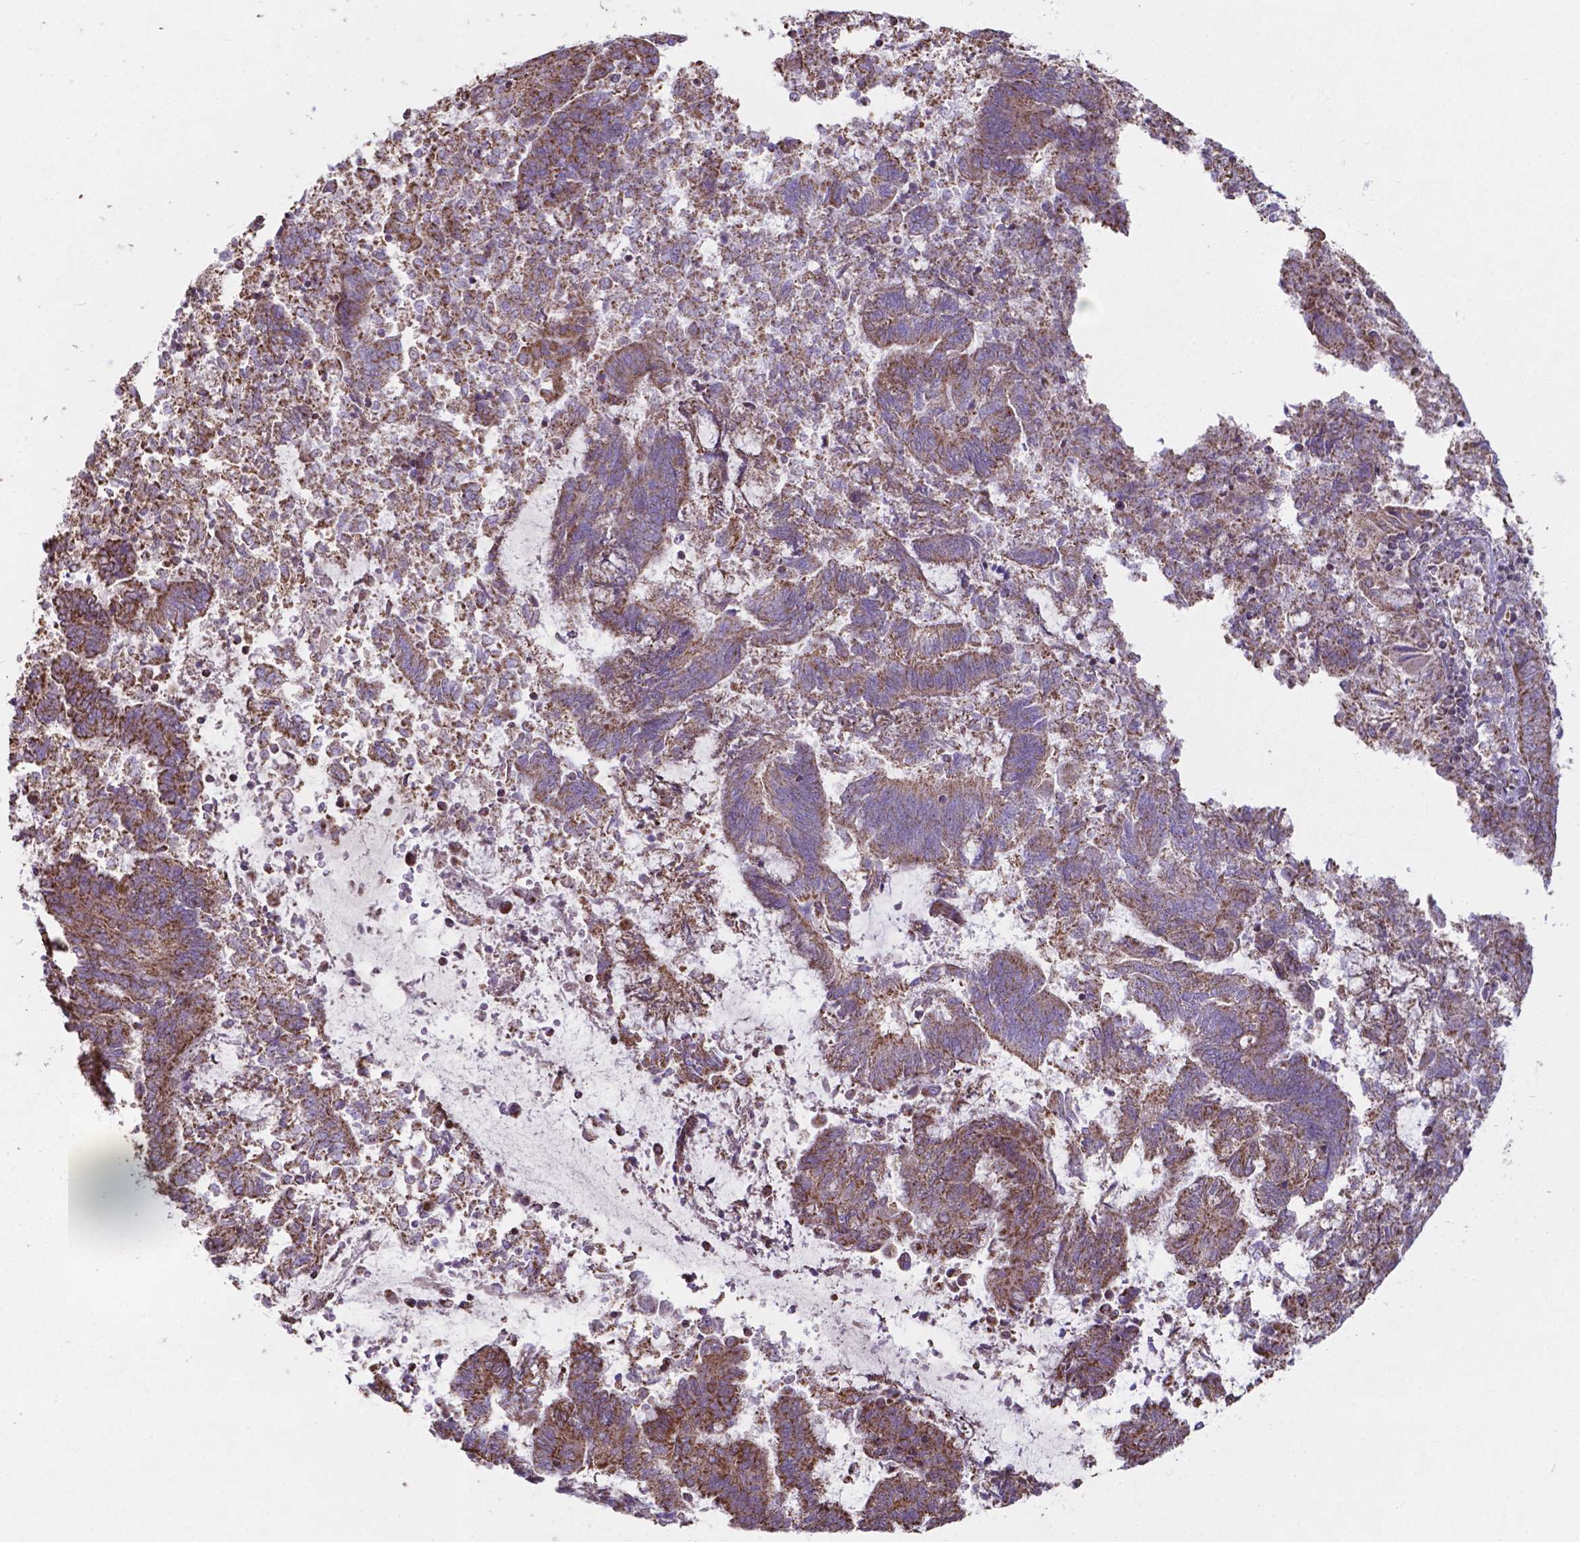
{"staining": {"intensity": "moderate", "quantity": ">75%", "location": "cytoplasmic/membranous"}, "tissue": "endometrial cancer", "cell_type": "Tumor cells", "image_type": "cancer", "snomed": [{"axis": "morphology", "description": "Adenocarcinoma, NOS"}, {"axis": "topography", "description": "Endometrium"}], "caption": "Immunohistochemistry (IHC) of human endometrial cancer reveals medium levels of moderate cytoplasmic/membranous staining in approximately >75% of tumor cells.", "gene": "FAM114A1", "patient": {"sex": "female", "age": 65}}